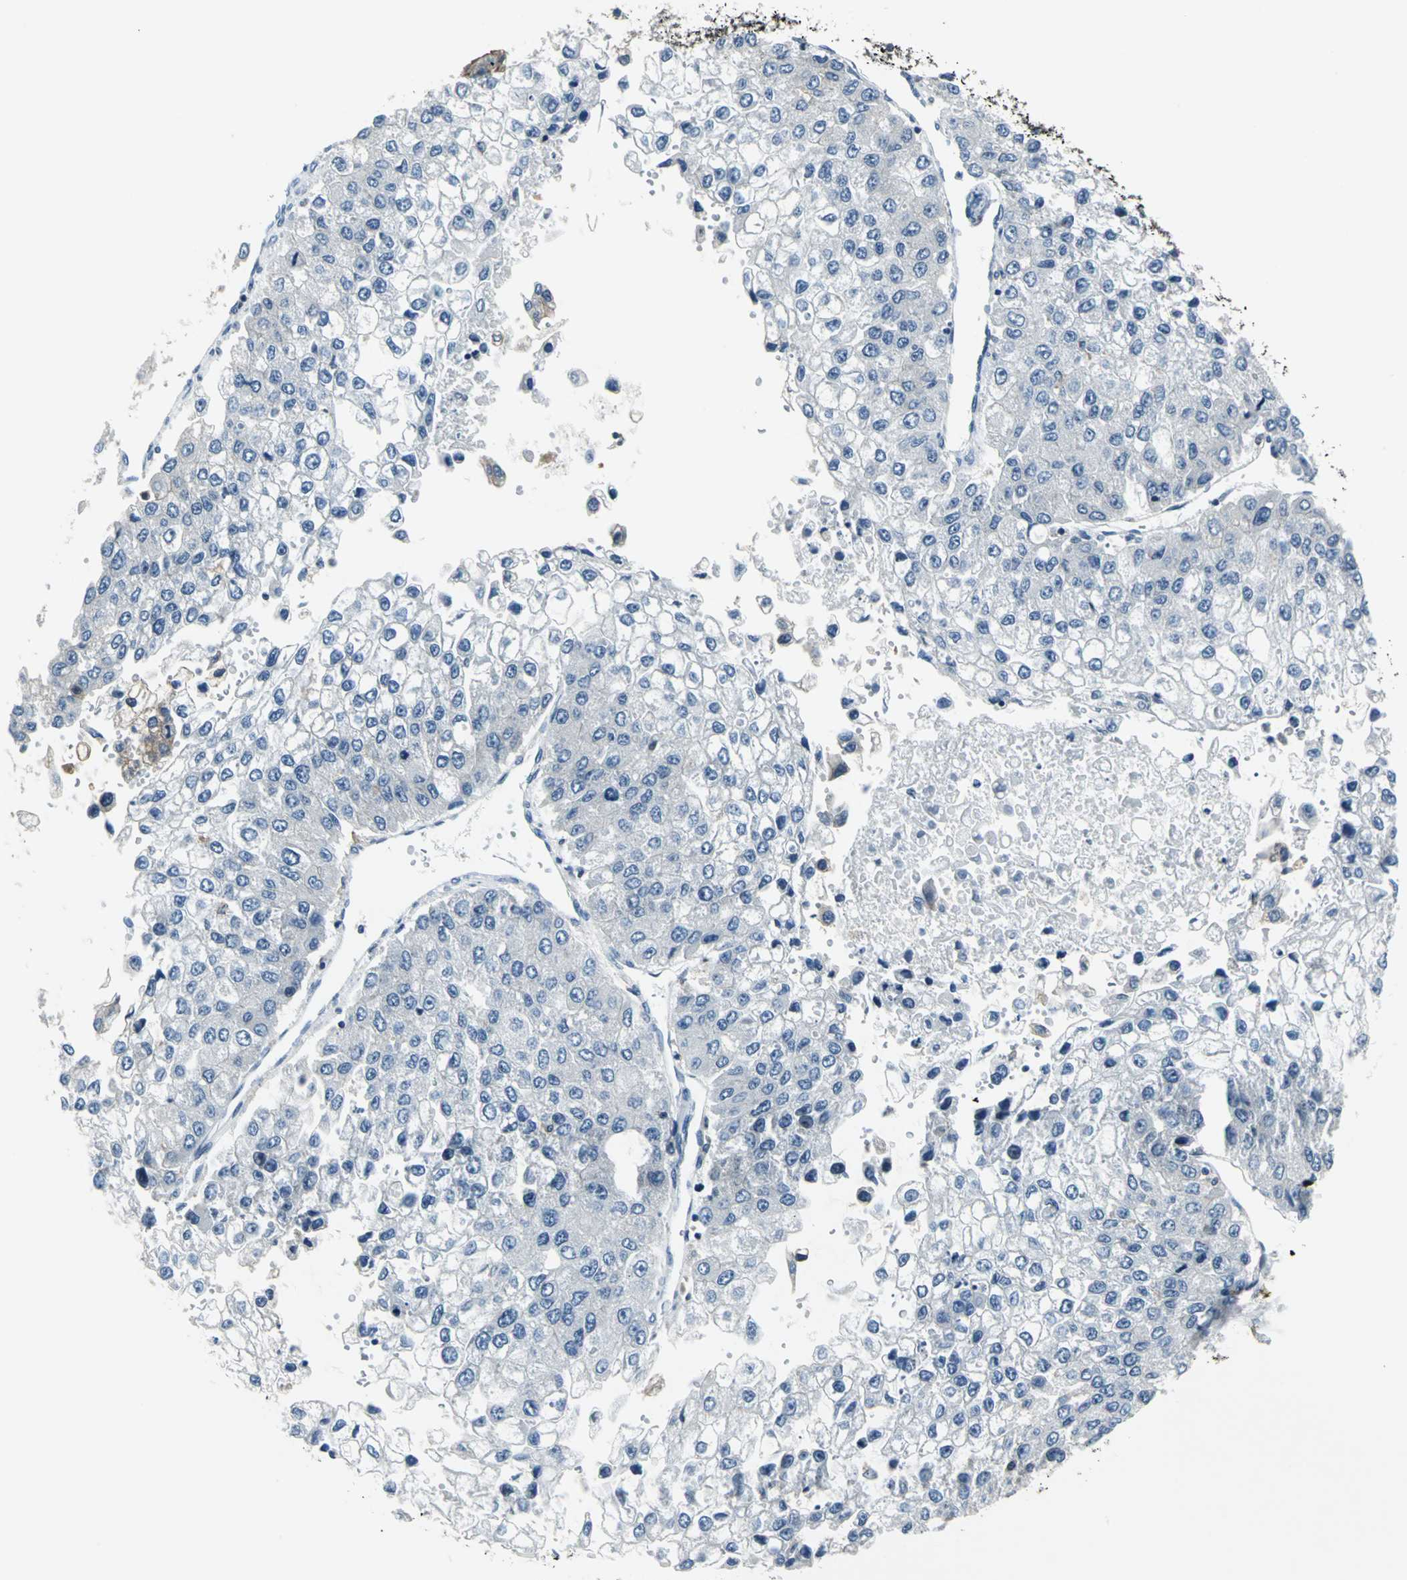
{"staining": {"intensity": "negative", "quantity": "none", "location": "none"}, "tissue": "liver cancer", "cell_type": "Tumor cells", "image_type": "cancer", "snomed": [{"axis": "morphology", "description": "Carcinoma, Hepatocellular, NOS"}, {"axis": "topography", "description": "Liver"}], "caption": "Immunohistochemistry (IHC) micrograph of human hepatocellular carcinoma (liver) stained for a protein (brown), which shows no expression in tumor cells.", "gene": "IQGAP2", "patient": {"sex": "female", "age": 66}}